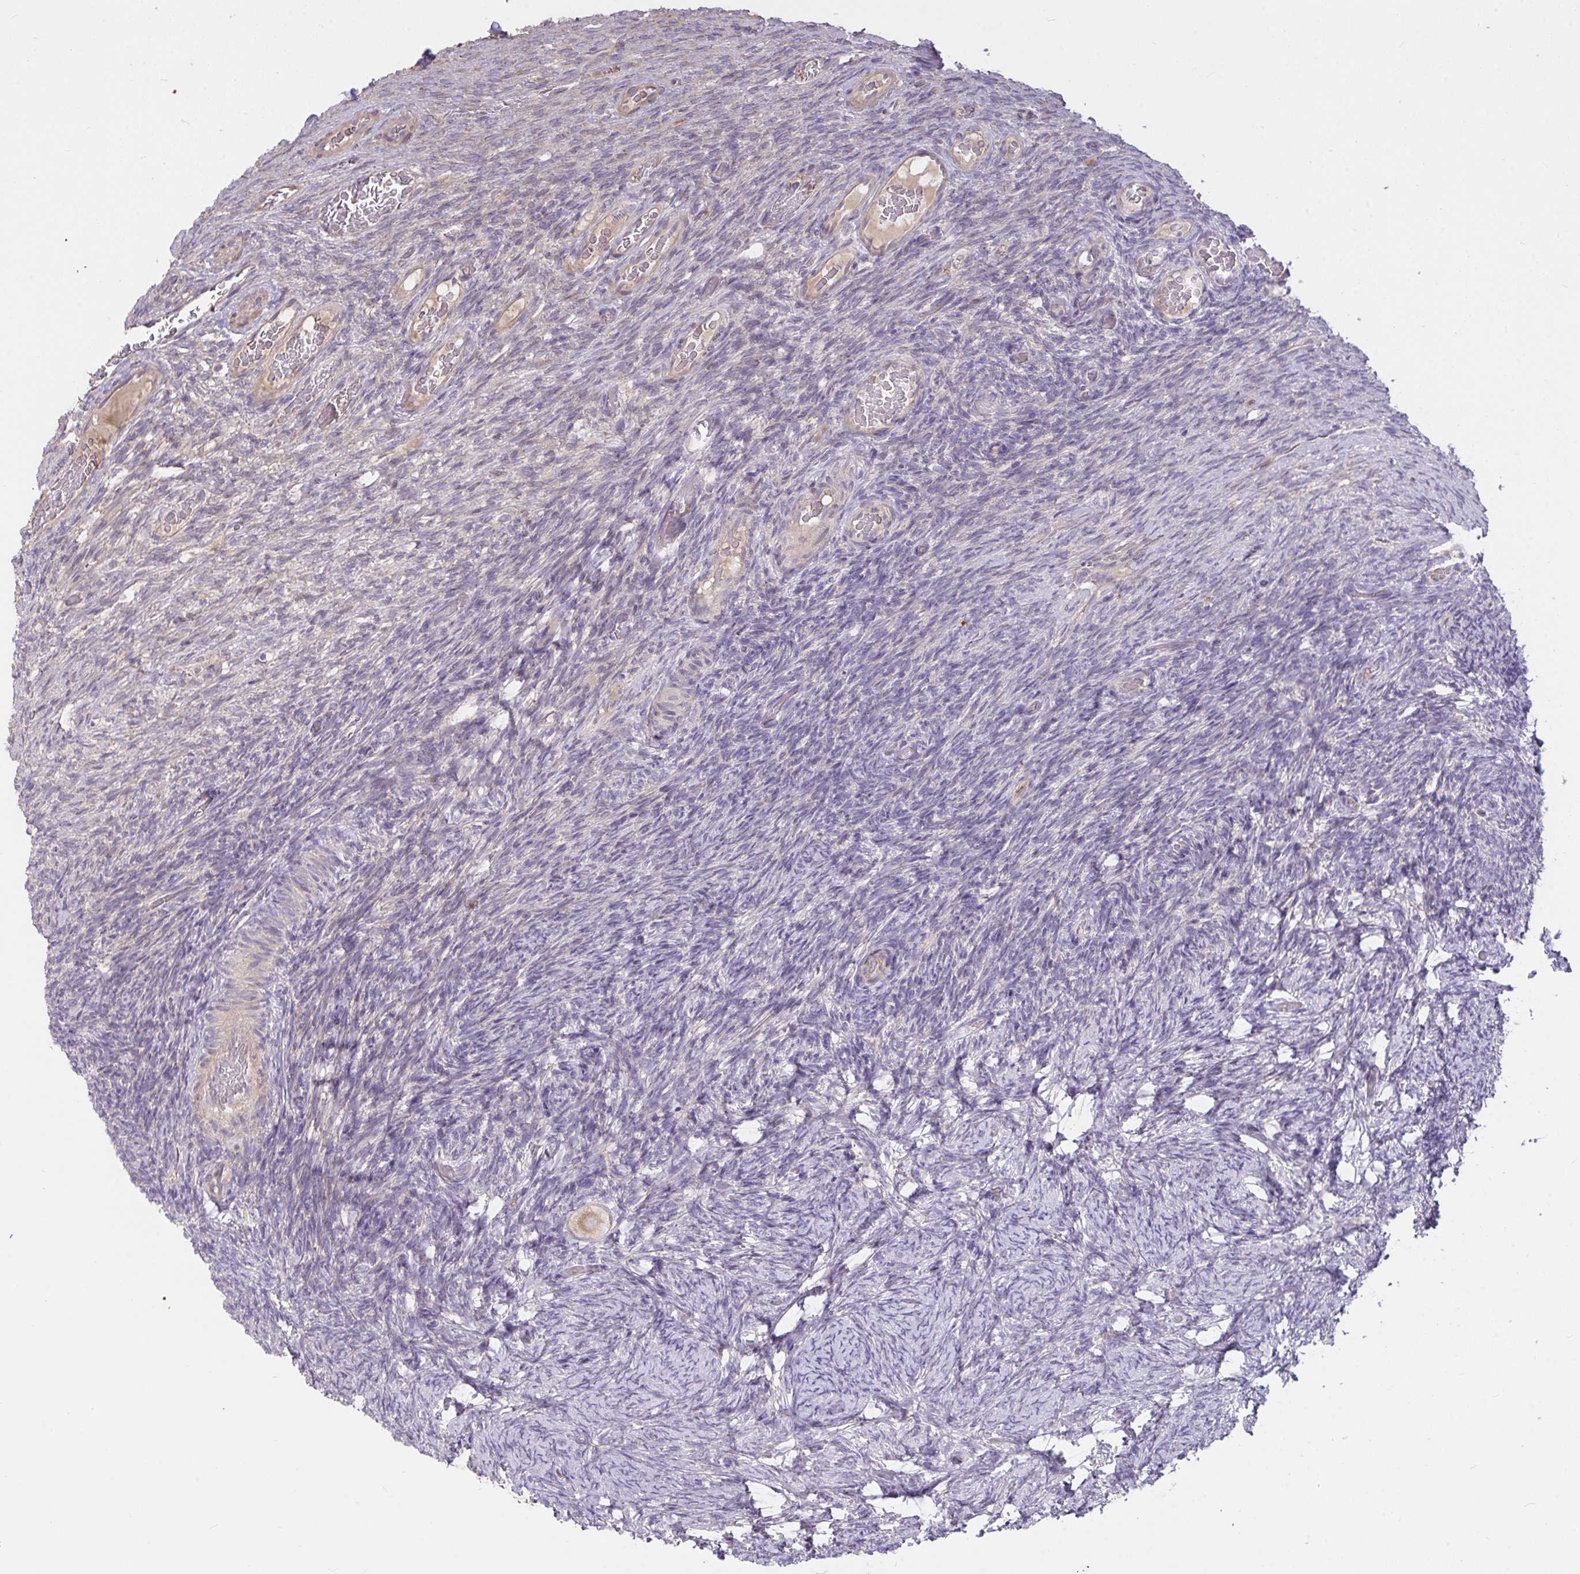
{"staining": {"intensity": "weak", "quantity": ">75%", "location": "cytoplasmic/membranous"}, "tissue": "ovary", "cell_type": "Follicle cells", "image_type": "normal", "snomed": [{"axis": "morphology", "description": "Normal tissue, NOS"}, {"axis": "topography", "description": "Ovary"}], "caption": "This is an image of immunohistochemistry staining of unremarkable ovary, which shows weak staining in the cytoplasmic/membranous of follicle cells.", "gene": "FCER1A", "patient": {"sex": "female", "age": 34}}